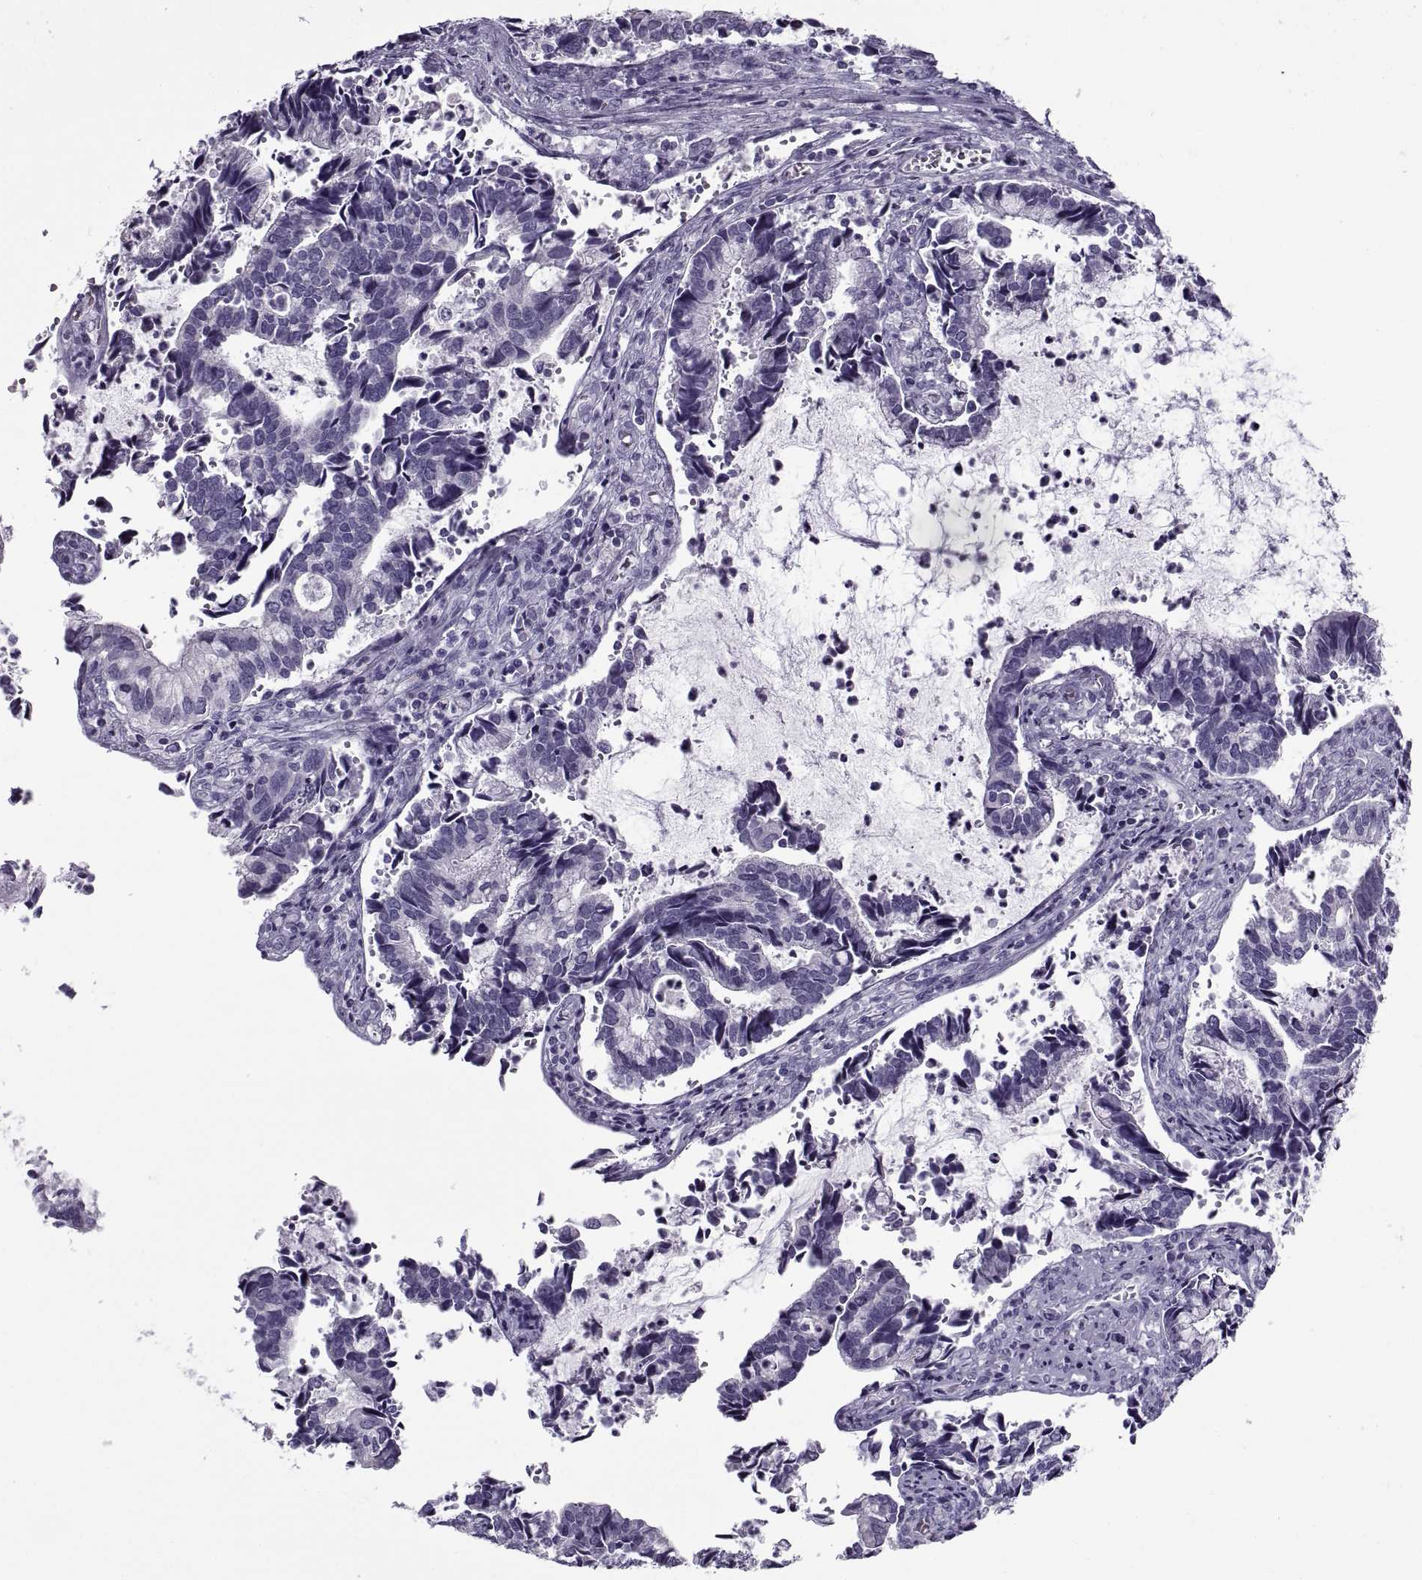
{"staining": {"intensity": "negative", "quantity": "none", "location": "none"}, "tissue": "cervical cancer", "cell_type": "Tumor cells", "image_type": "cancer", "snomed": [{"axis": "morphology", "description": "Adenocarcinoma, NOS"}, {"axis": "topography", "description": "Cervix"}], "caption": "DAB (3,3'-diaminobenzidine) immunohistochemical staining of human cervical cancer (adenocarcinoma) exhibits no significant expression in tumor cells. (DAB immunohistochemistry with hematoxylin counter stain).", "gene": "RLBP1", "patient": {"sex": "female", "age": 42}}